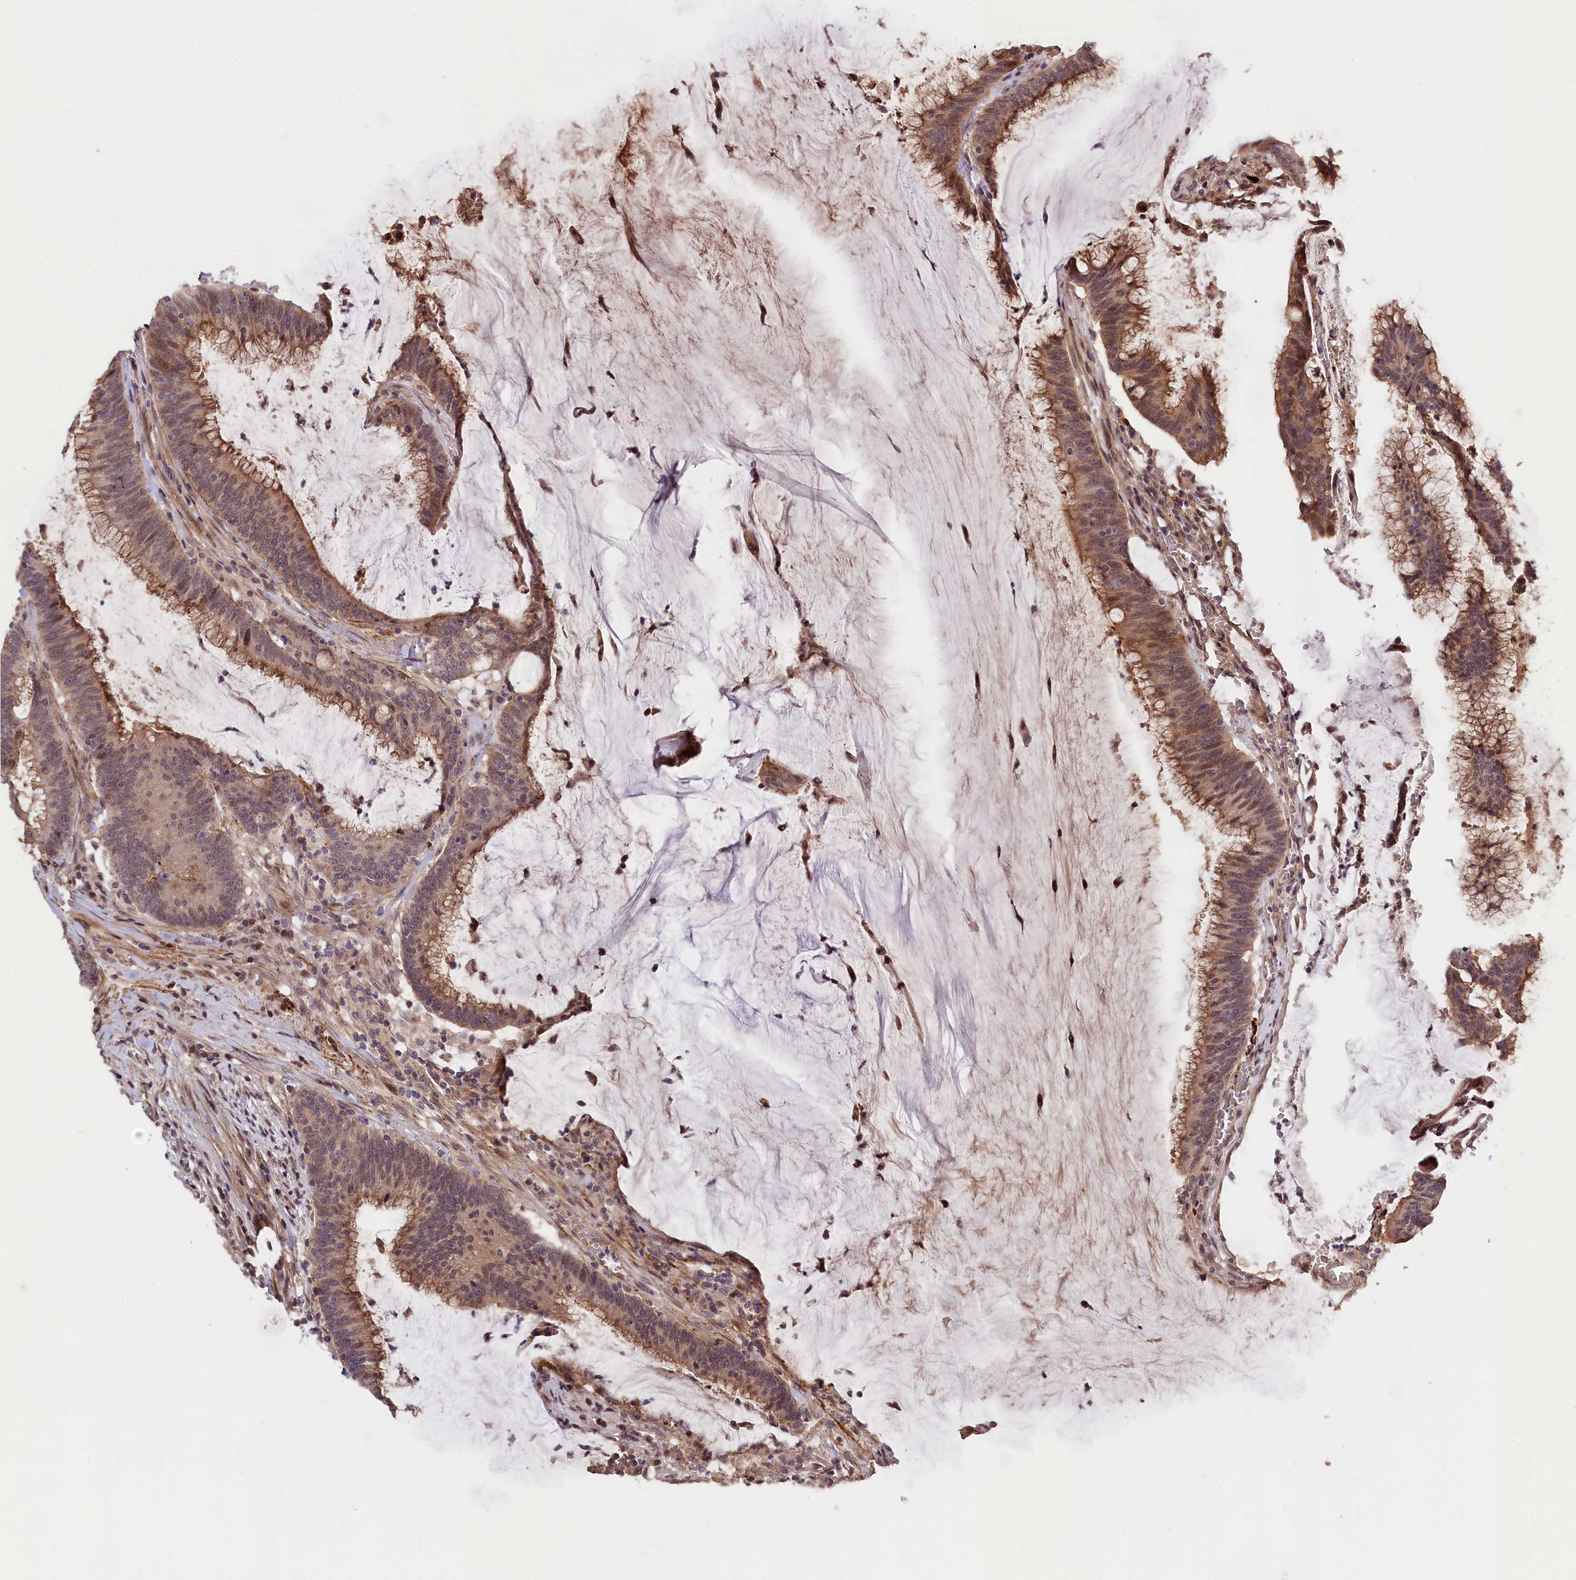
{"staining": {"intensity": "moderate", "quantity": ">75%", "location": "cytoplasmic/membranous,nuclear"}, "tissue": "colorectal cancer", "cell_type": "Tumor cells", "image_type": "cancer", "snomed": [{"axis": "morphology", "description": "Adenocarcinoma, NOS"}, {"axis": "topography", "description": "Rectum"}], "caption": "IHC (DAB (3,3'-diaminobenzidine)) staining of human colorectal adenocarcinoma shows moderate cytoplasmic/membranous and nuclear protein expression in approximately >75% of tumor cells.", "gene": "ZNF480", "patient": {"sex": "female", "age": 77}}